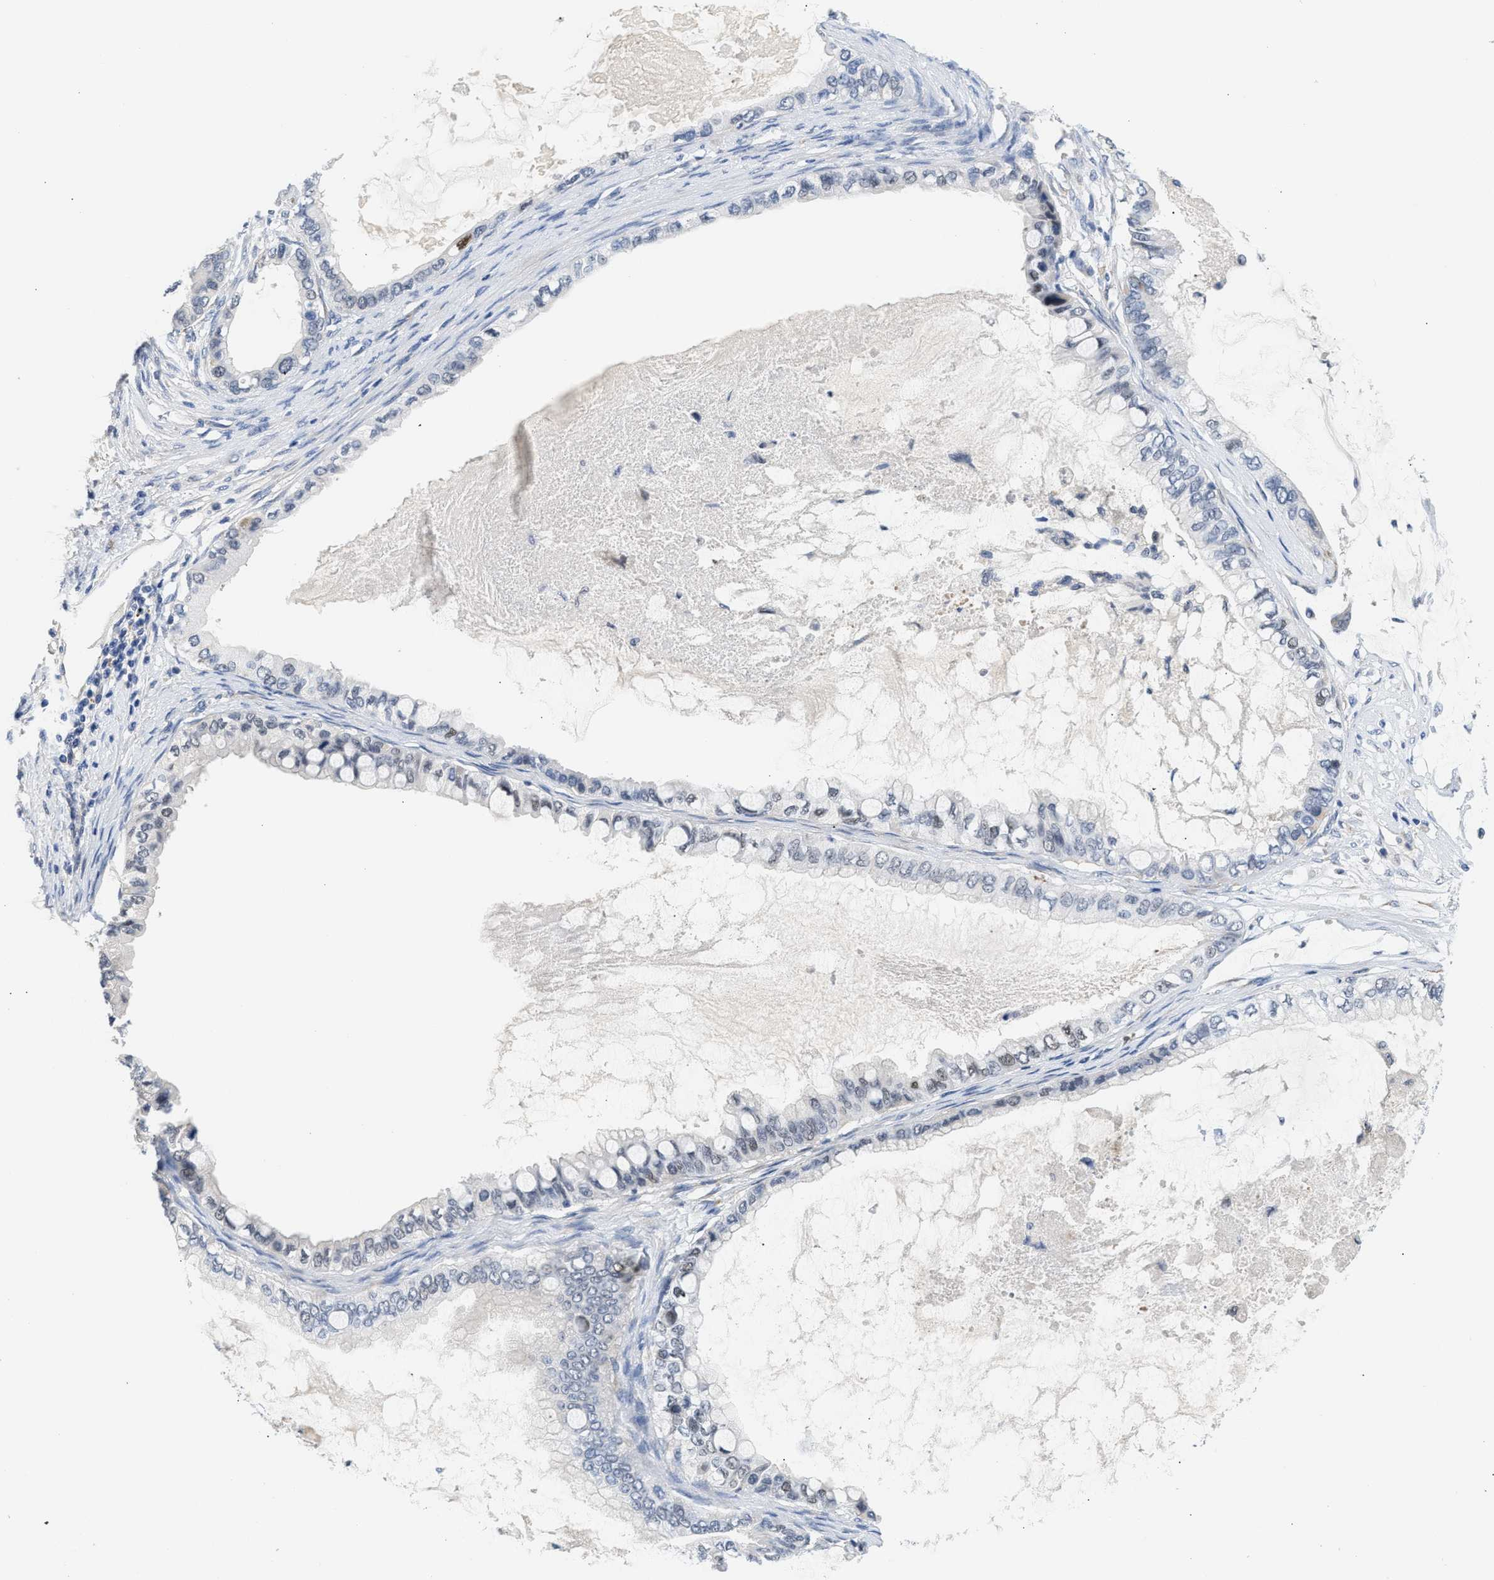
{"staining": {"intensity": "negative", "quantity": "none", "location": "none"}, "tissue": "ovarian cancer", "cell_type": "Tumor cells", "image_type": "cancer", "snomed": [{"axis": "morphology", "description": "Cystadenocarcinoma, mucinous, NOS"}, {"axis": "topography", "description": "Ovary"}], "caption": "The immunohistochemistry (IHC) photomicrograph has no significant positivity in tumor cells of ovarian cancer tissue. Nuclei are stained in blue.", "gene": "PPM1L", "patient": {"sex": "female", "age": 80}}